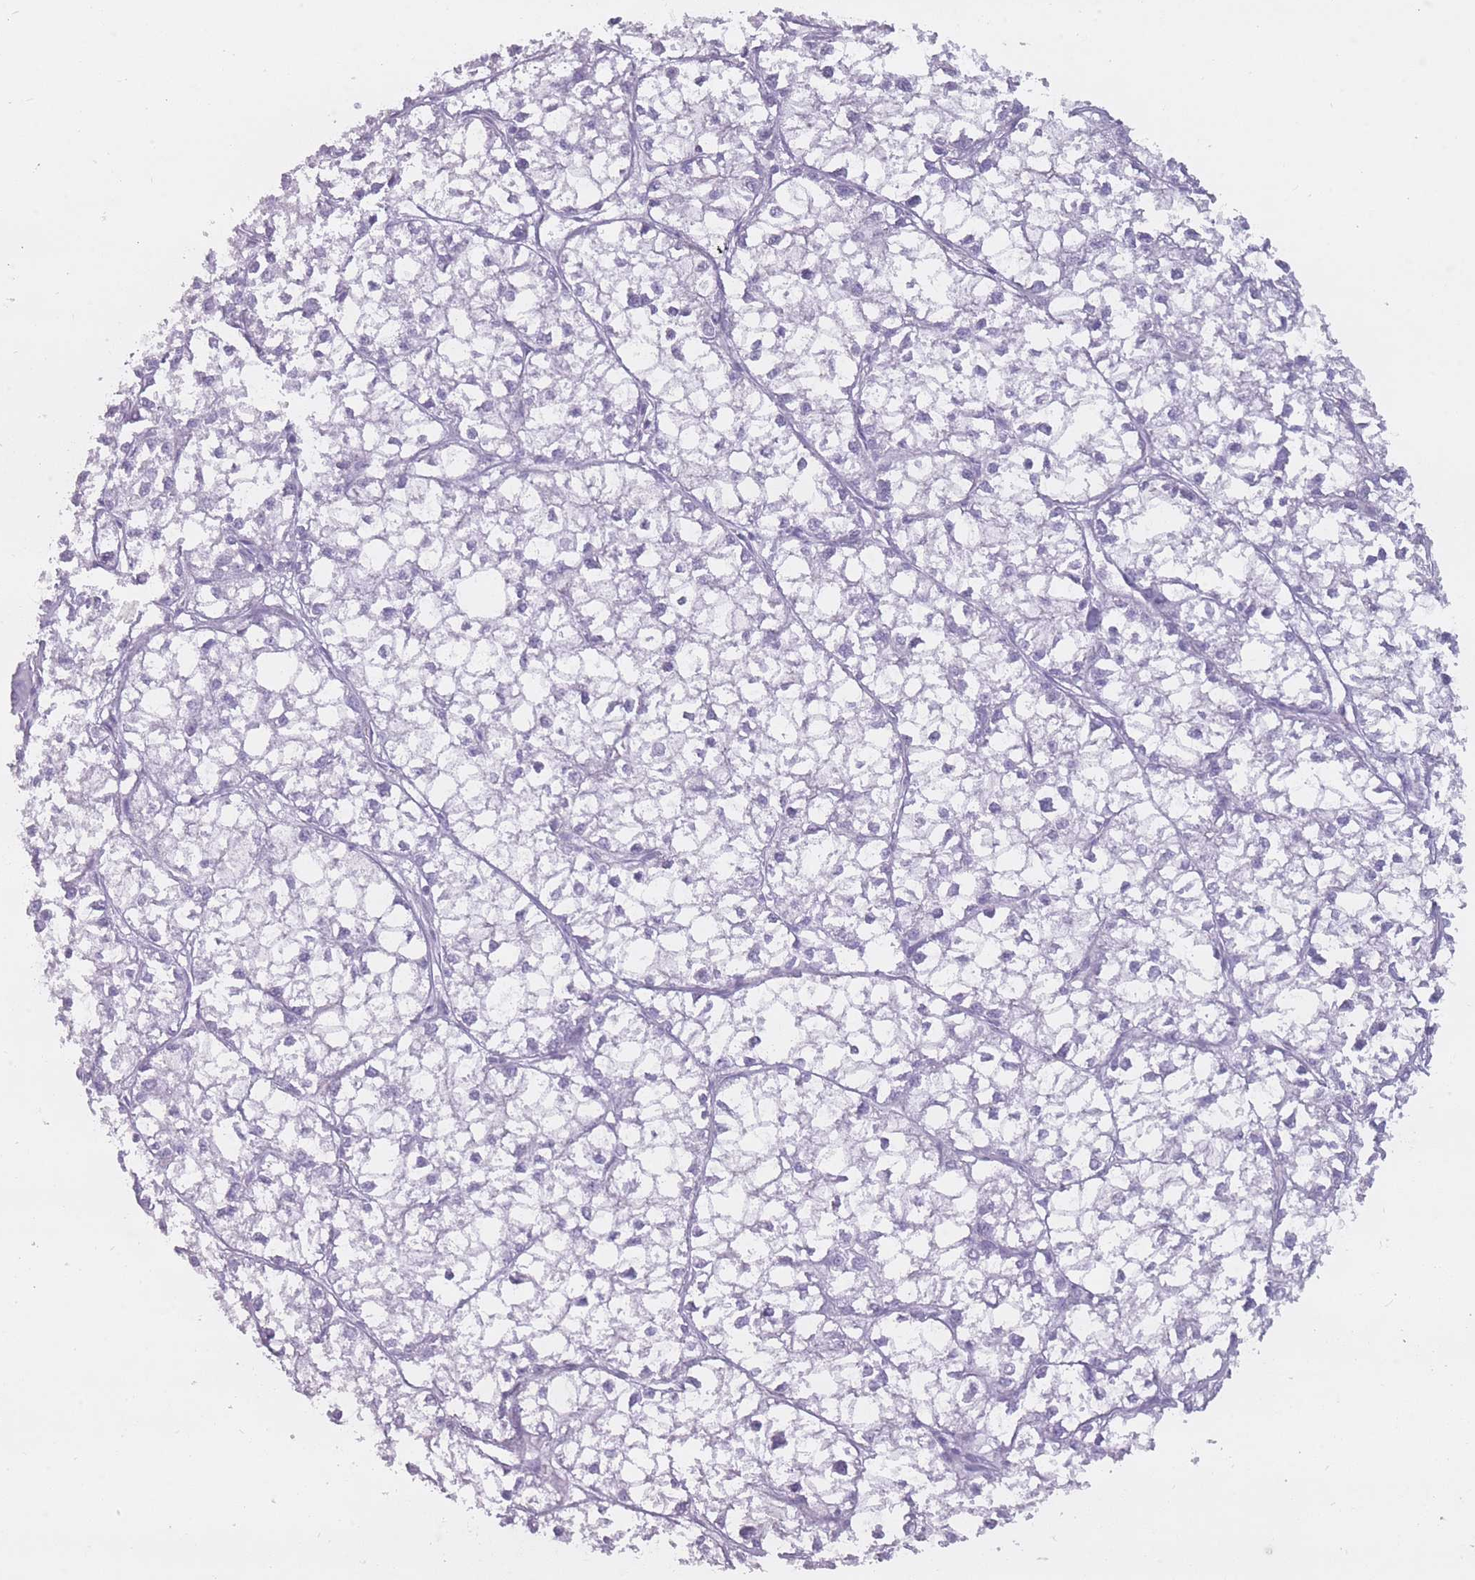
{"staining": {"intensity": "negative", "quantity": "none", "location": "none"}, "tissue": "liver cancer", "cell_type": "Tumor cells", "image_type": "cancer", "snomed": [{"axis": "morphology", "description": "Carcinoma, Hepatocellular, NOS"}, {"axis": "topography", "description": "Liver"}], "caption": "The IHC histopathology image has no significant positivity in tumor cells of hepatocellular carcinoma (liver) tissue.", "gene": "PNMA3", "patient": {"sex": "female", "age": 43}}